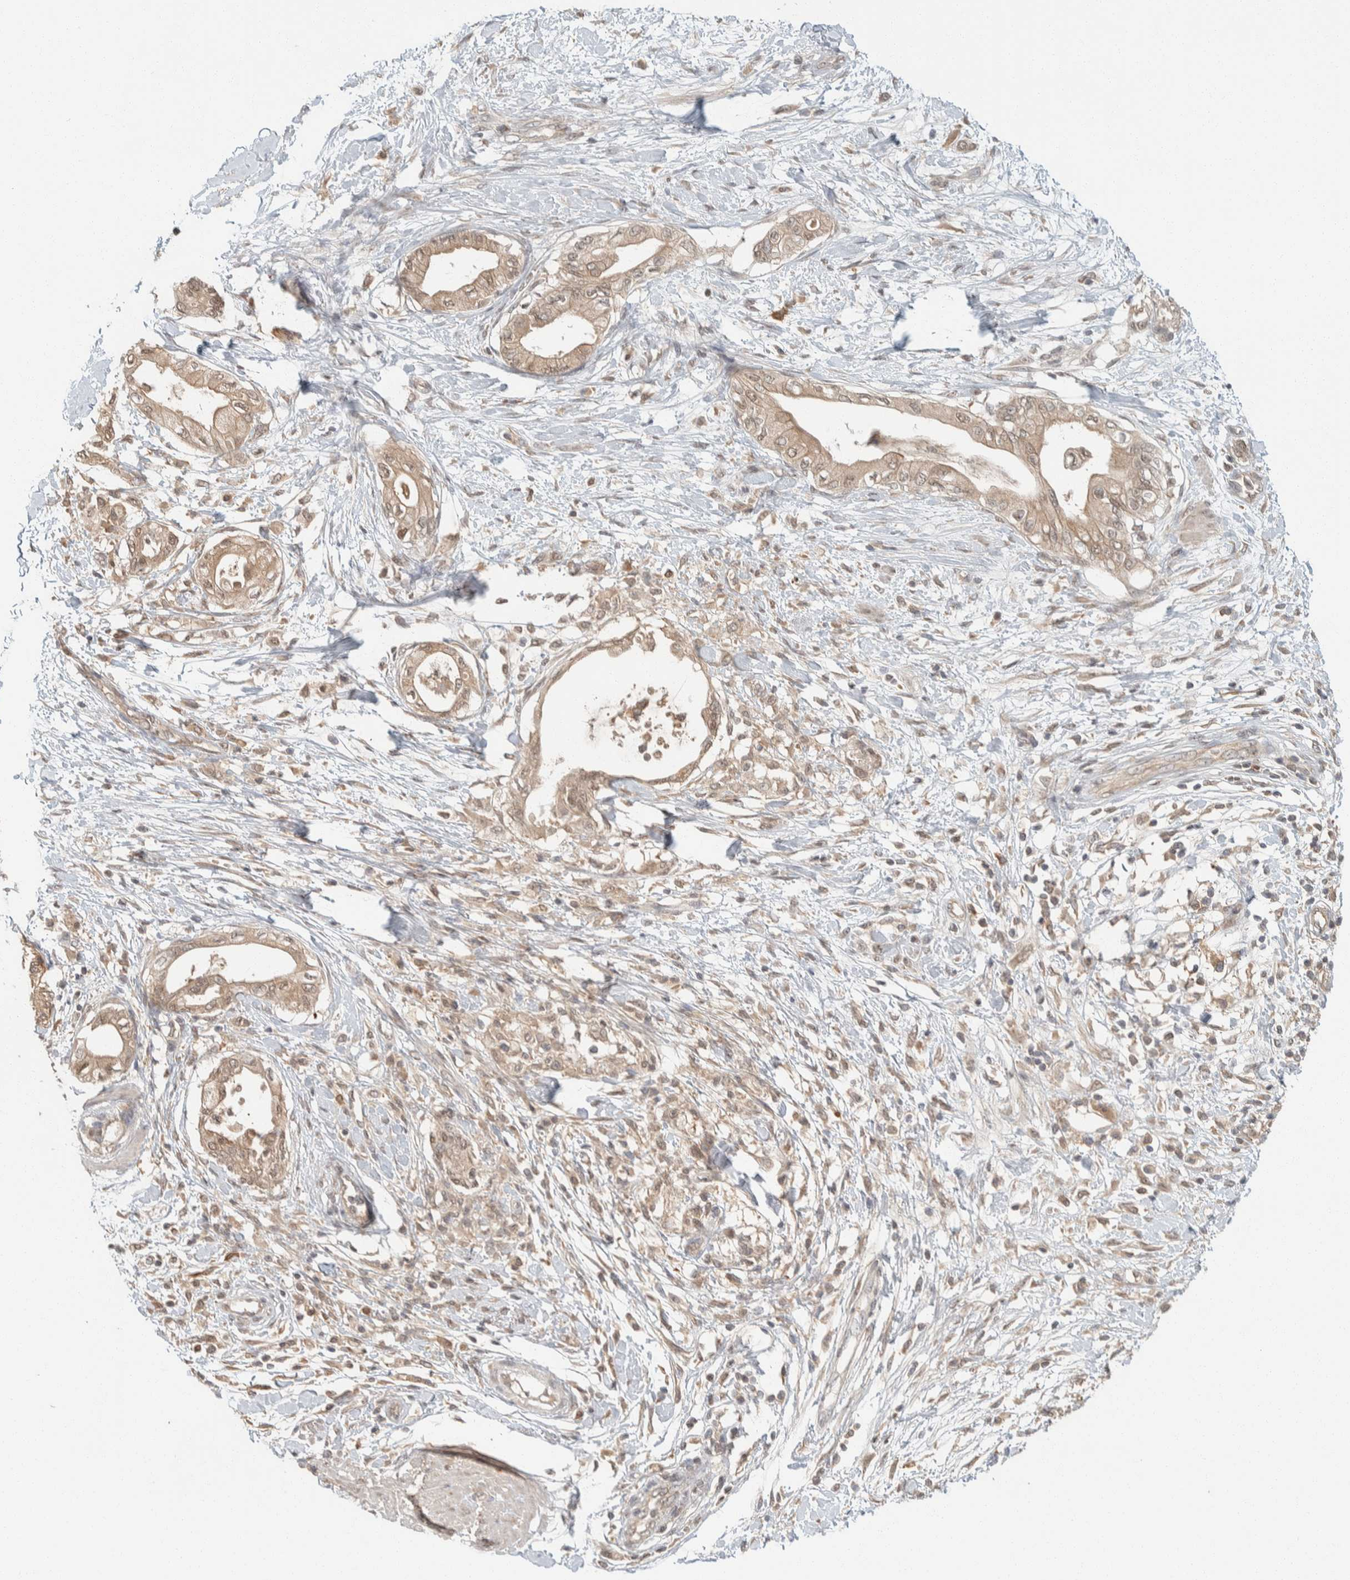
{"staining": {"intensity": "weak", "quantity": ">75%", "location": "cytoplasmic/membranous,nuclear"}, "tissue": "pancreatic cancer", "cell_type": "Tumor cells", "image_type": "cancer", "snomed": [{"axis": "morphology", "description": "Normal tissue, NOS"}, {"axis": "morphology", "description": "Adenocarcinoma, NOS"}, {"axis": "topography", "description": "Pancreas"}, {"axis": "topography", "description": "Duodenum"}], "caption": "An immunohistochemistry photomicrograph of neoplastic tissue is shown. Protein staining in brown shows weak cytoplasmic/membranous and nuclear positivity in adenocarcinoma (pancreatic) within tumor cells.", "gene": "ZNF567", "patient": {"sex": "female", "age": 60}}